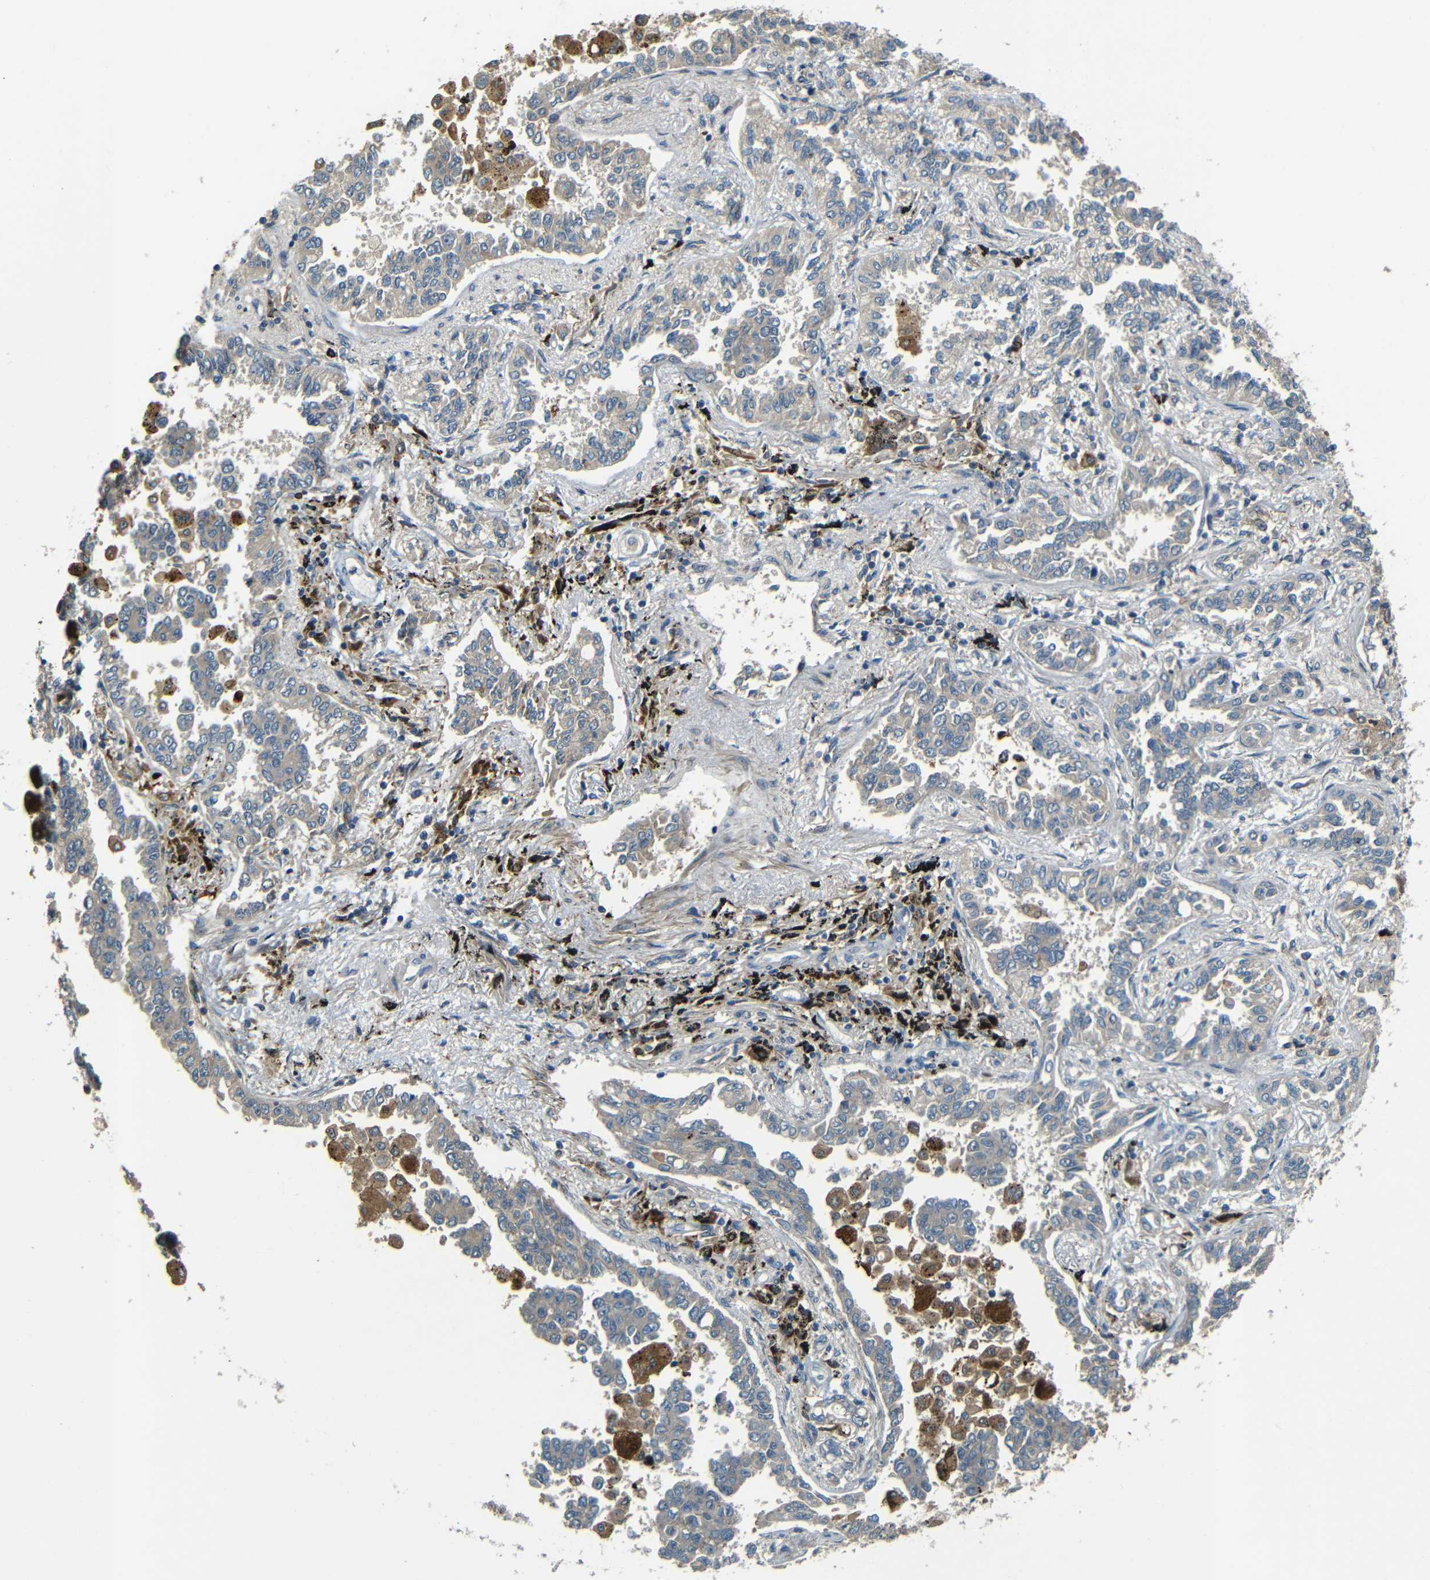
{"staining": {"intensity": "weak", "quantity": "<25%", "location": "cytoplasmic/membranous"}, "tissue": "lung cancer", "cell_type": "Tumor cells", "image_type": "cancer", "snomed": [{"axis": "morphology", "description": "Normal tissue, NOS"}, {"axis": "morphology", "description": "Adenocarcinoma, NOS"}, {"axis": "topography", "description": "Lung"}], "caption": "DAB (3,3'-diaminobenzidine) immunohistochemical staining of lung adenocarcinoma displays no significant staining in tumor cells.", "gene": "FNDC3A", "patient": {"sex": "male", "age": 59}}